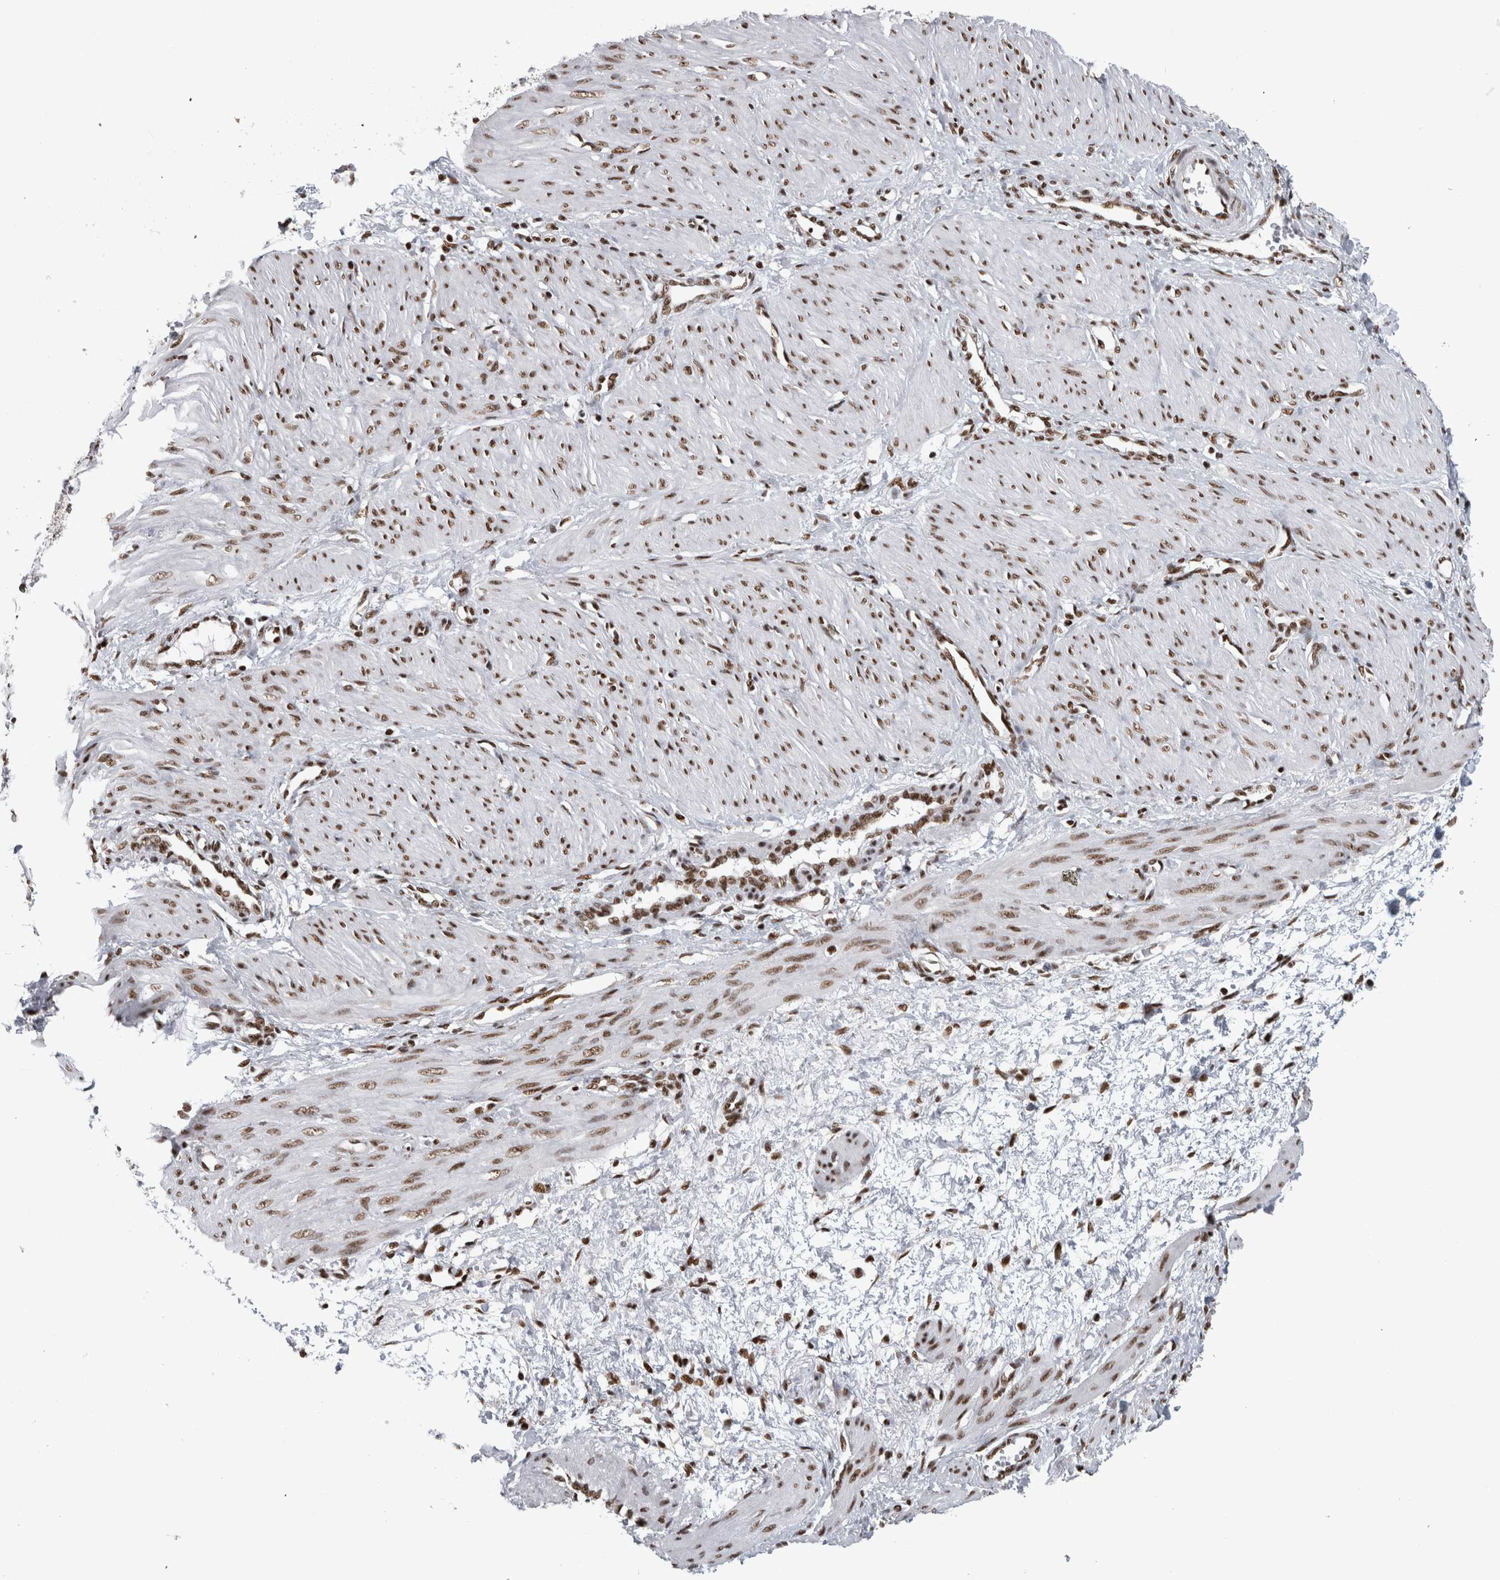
{"staining": {"intensity": "strong", "quantity": ">75%", "location": "nuclear"}, "tissue": "smooth muscle", "cell_type": "Smooth muscle cells", "image_type": "normal", "snomed": [{"axis": "morphology", "description": "Normal tissue, NOS"}, {"axis": "topography", "description": "Endometrium"}], "caption": "A high amount of strong nuclear expression is present in approximately >75% of smooth muscle cells in unremarkable smooth muscle.", "gene": "ZSCAN2", "patient": {"sex": "female", "age": 33}}